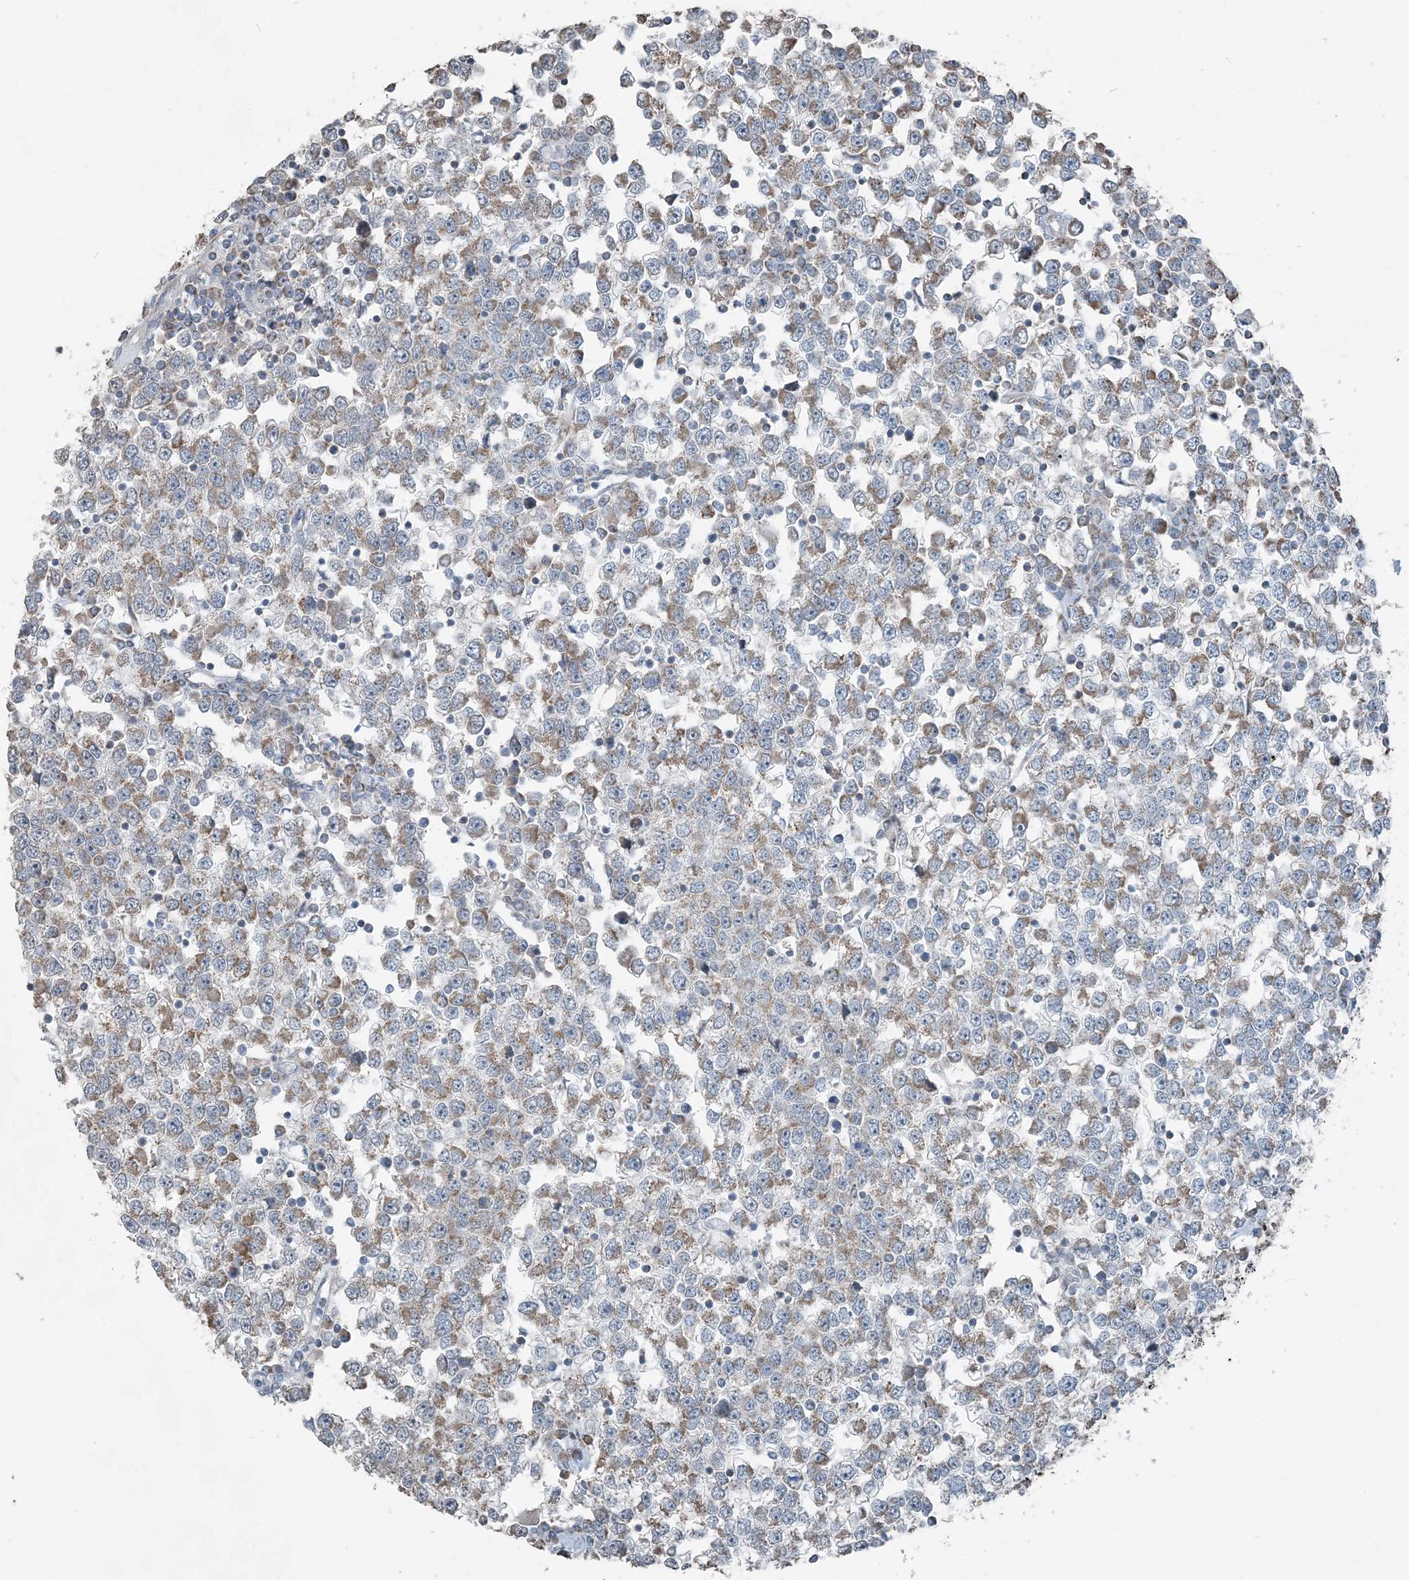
{"staining": {"intensity": "moderate", "quantity": ">75%", "location": "cytoplasmic/membranous"}, "tissue": "testis cancer", "cell_type": "Tumor cells", "image_type": "cancer", "snomed": [{"axis": "morphology", "description": "Seminoma, NOS"}, {"axis": "topography", "description": "Testis"}], "caption": "Human testis seminoma stained with a protein marker shows moderate staining in tumor cells.", "gene": "SUCLG1", "patient": {"sex": "male", "age": 65}}